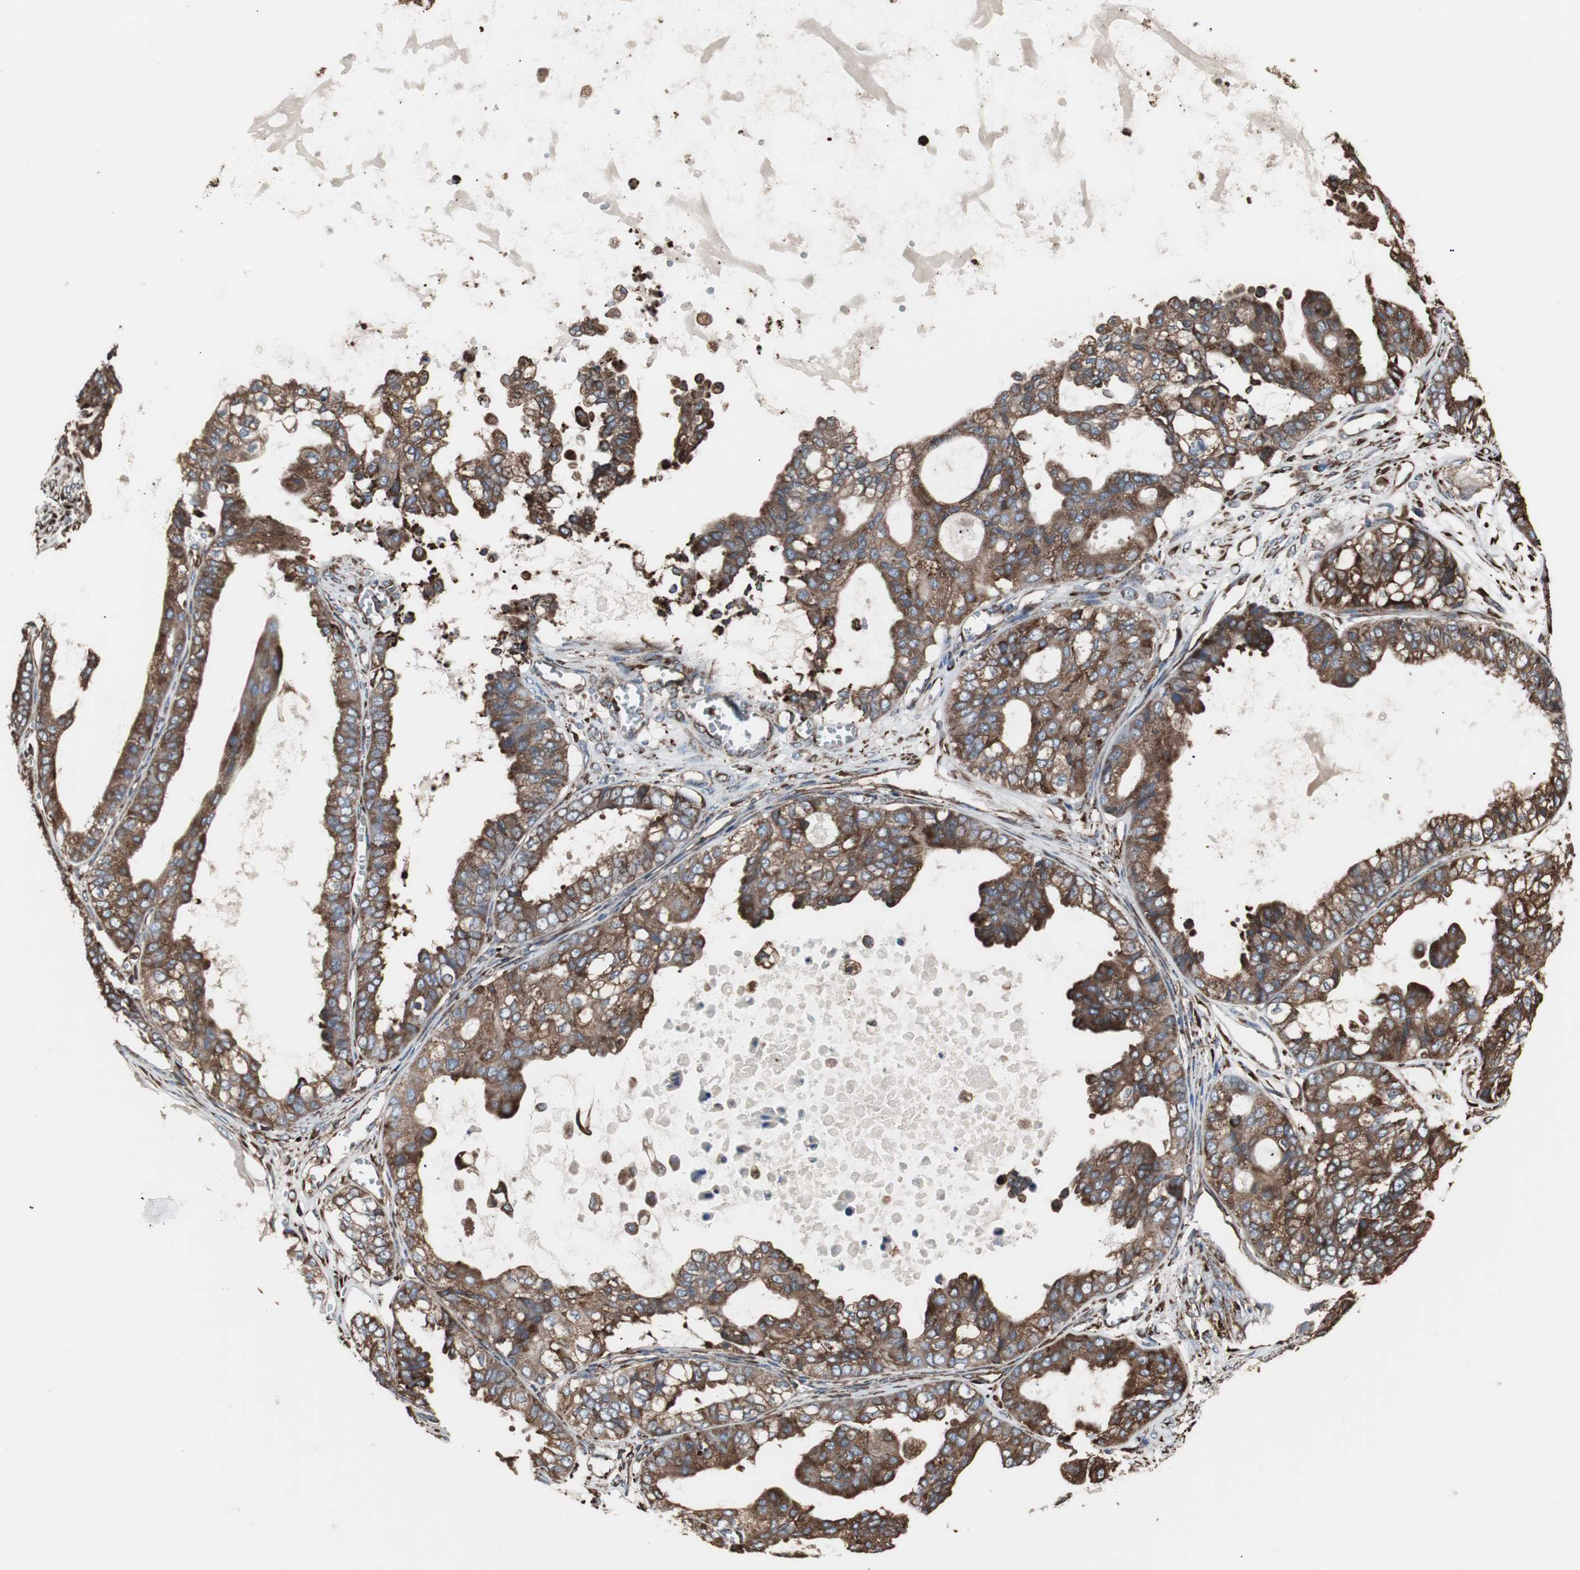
{"staining": {"intensity": "strong", "quantity": ">75%", "location": "cytoplasmic/membranous"}, "tissue": "ovarian cancer", "cell_type": "Tumor cells", "image_type": "cancer", "snomed": [{"axis": "morphology", "description": "Carcinoma, NOS"}, {"axis": "morphology", "description": "Carcinoma, endometroid"}, {"axis": "topography", "description": "Ovary"}], "caption": "Immunohistochemical staining of human ovarian cancer demonstrates strong cytoplasmic/membranous protein expression in about >75% of tumor cells. (Stains: DAB in brown, nuclei in blue, Microscopy: brightfield microscopy at high magnification).", "gene": "CALU", "patient": {"sex": "female", "age": 50}}